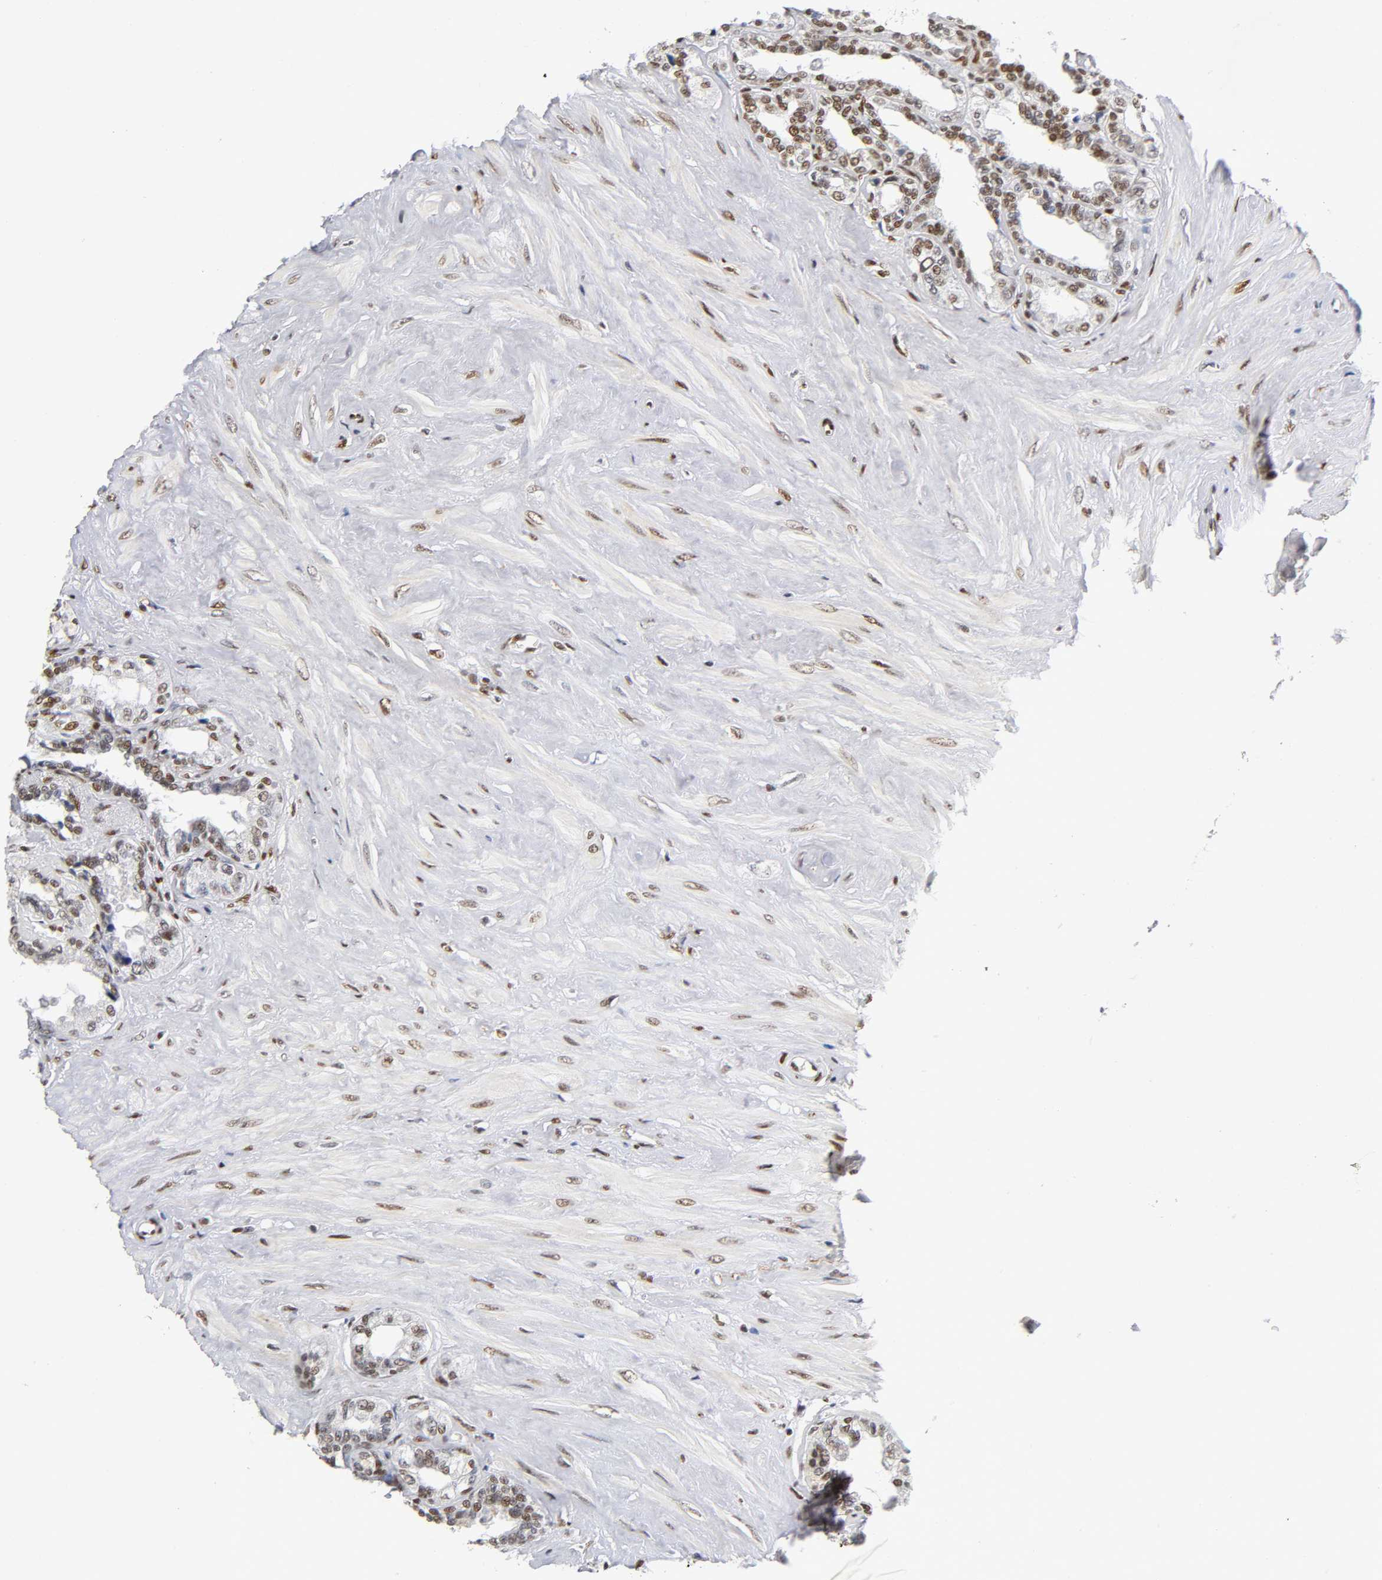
{"staining": {"intensity": "moderate", "quantity": "25%-75%", "location": "nuclear"}, "tissue": "seminal vesicle", "cell_type": "Glandular cells", "image_type": "normal", "snomed": [{"axis": "morphology", "description": "Normal tissue, NOS"}, {"axis": "morphology", "description": "Inflammation, NOS"}, {"axis": "topography", "description": "Urinary bladder"}, {"axis": "topography", "description": "Prostate"}, {"axis": "topography", "description": "Seminal veicle"}], "caption": "IHC staining of normal seminal vesicle, which shows medium levels of moderate nuclear positivity in approximately 25%-75% of glandular cells indicating moderate nuclear protein expression. The staining was performed using DAB (brown) for protein detection and nuclei were counterstained in hematoxylin (blue).", "gene": "NR3C1", "patient": {"sex": "male", "age": 82}}